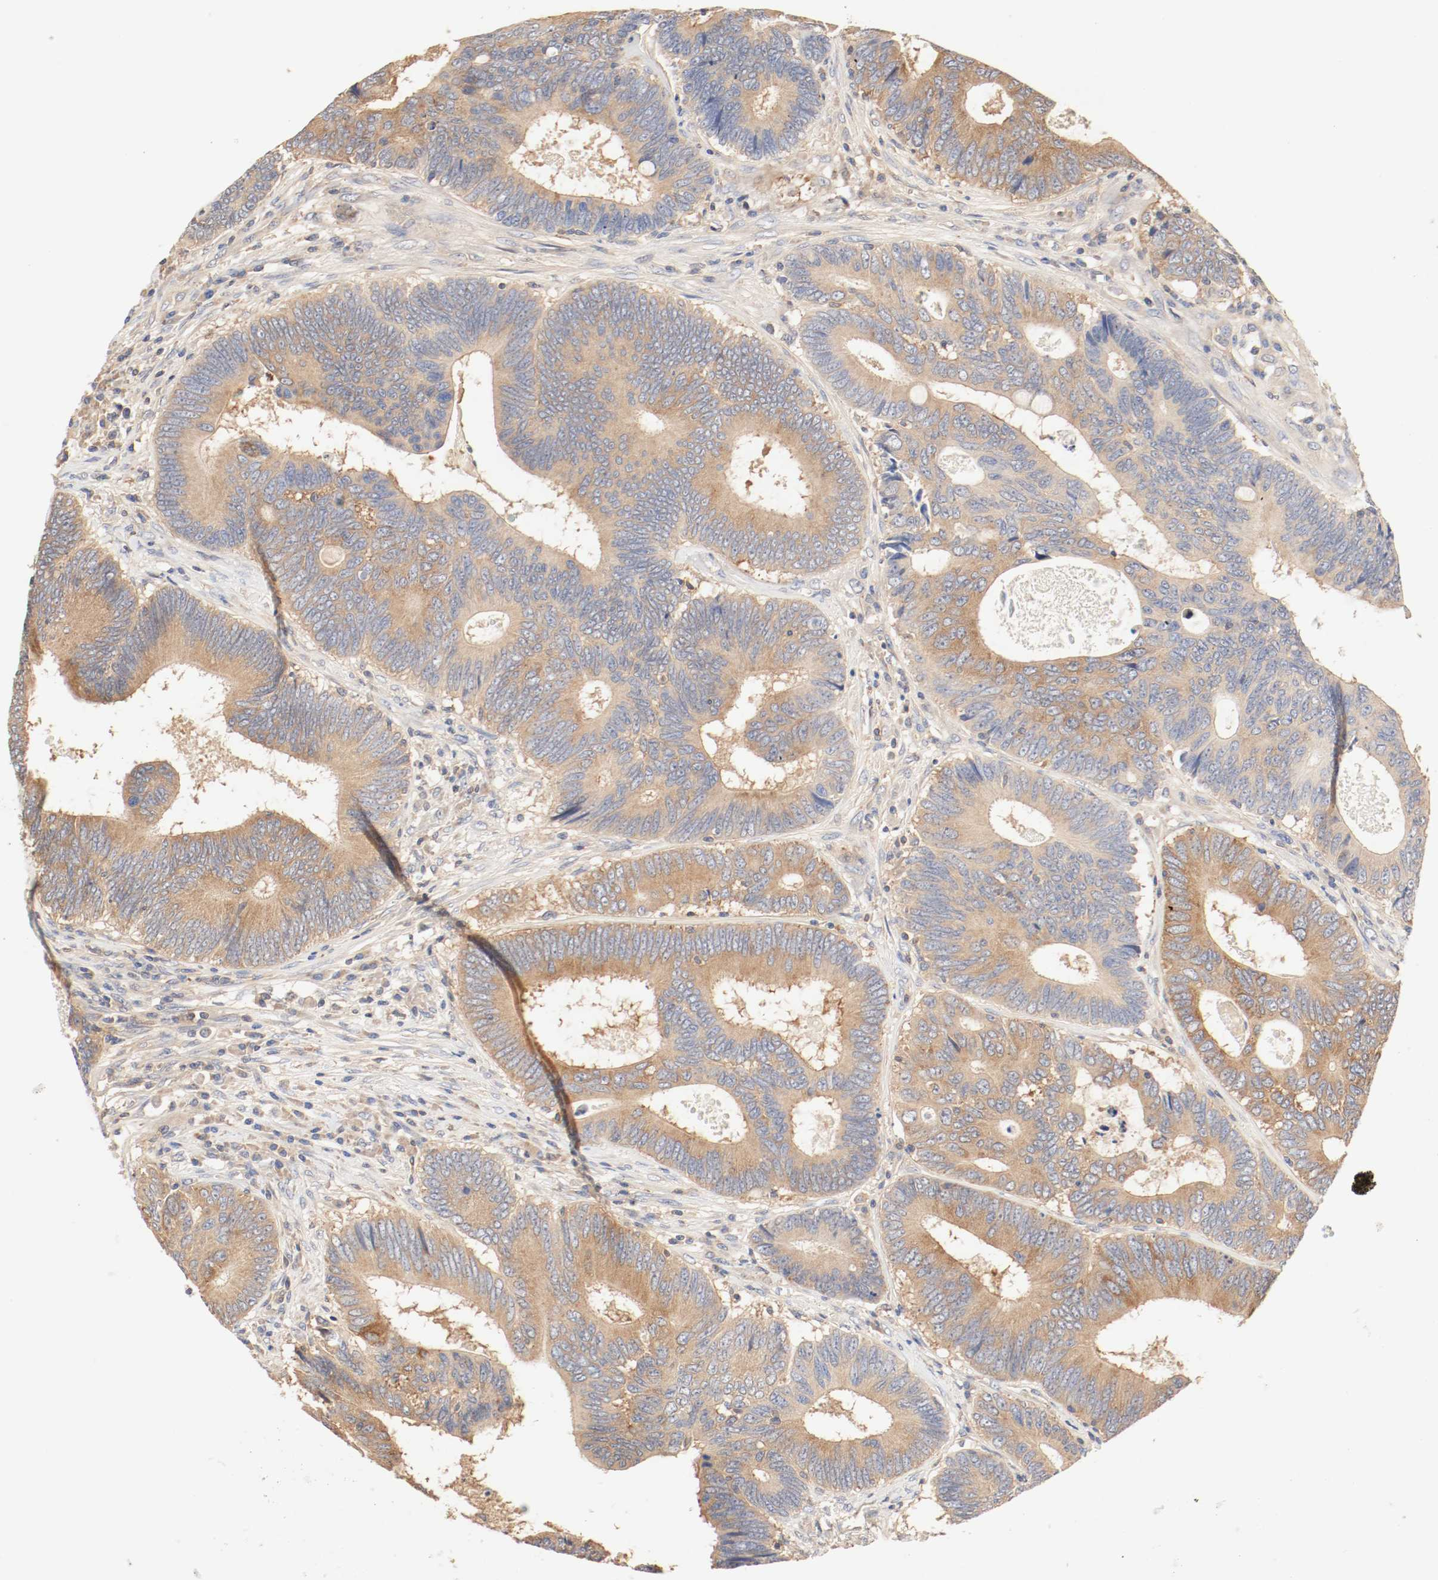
{"staining": {"intensity": "strong", "quantity": ">75%", "location": "cytoplasmic/membranous"}, "tissue": "colorectal cancer", "cell_type": "Tumor cells", "image_type": "cancer", "snomed": [{"axis": "morphology", "description": "Adenocarcinoma, NOS"}, {"axis": "topography", "description": "Colon"}], "caption": "Protein staining displays strong cytoplasmic/membranous staining in approximately >75% of tumor cells in colorectal cancer. (DAB = brown stain, brightfield microscopy at high magnification).", "gene": "GIT1", "patient": {"sex": "female", "age": 78}}